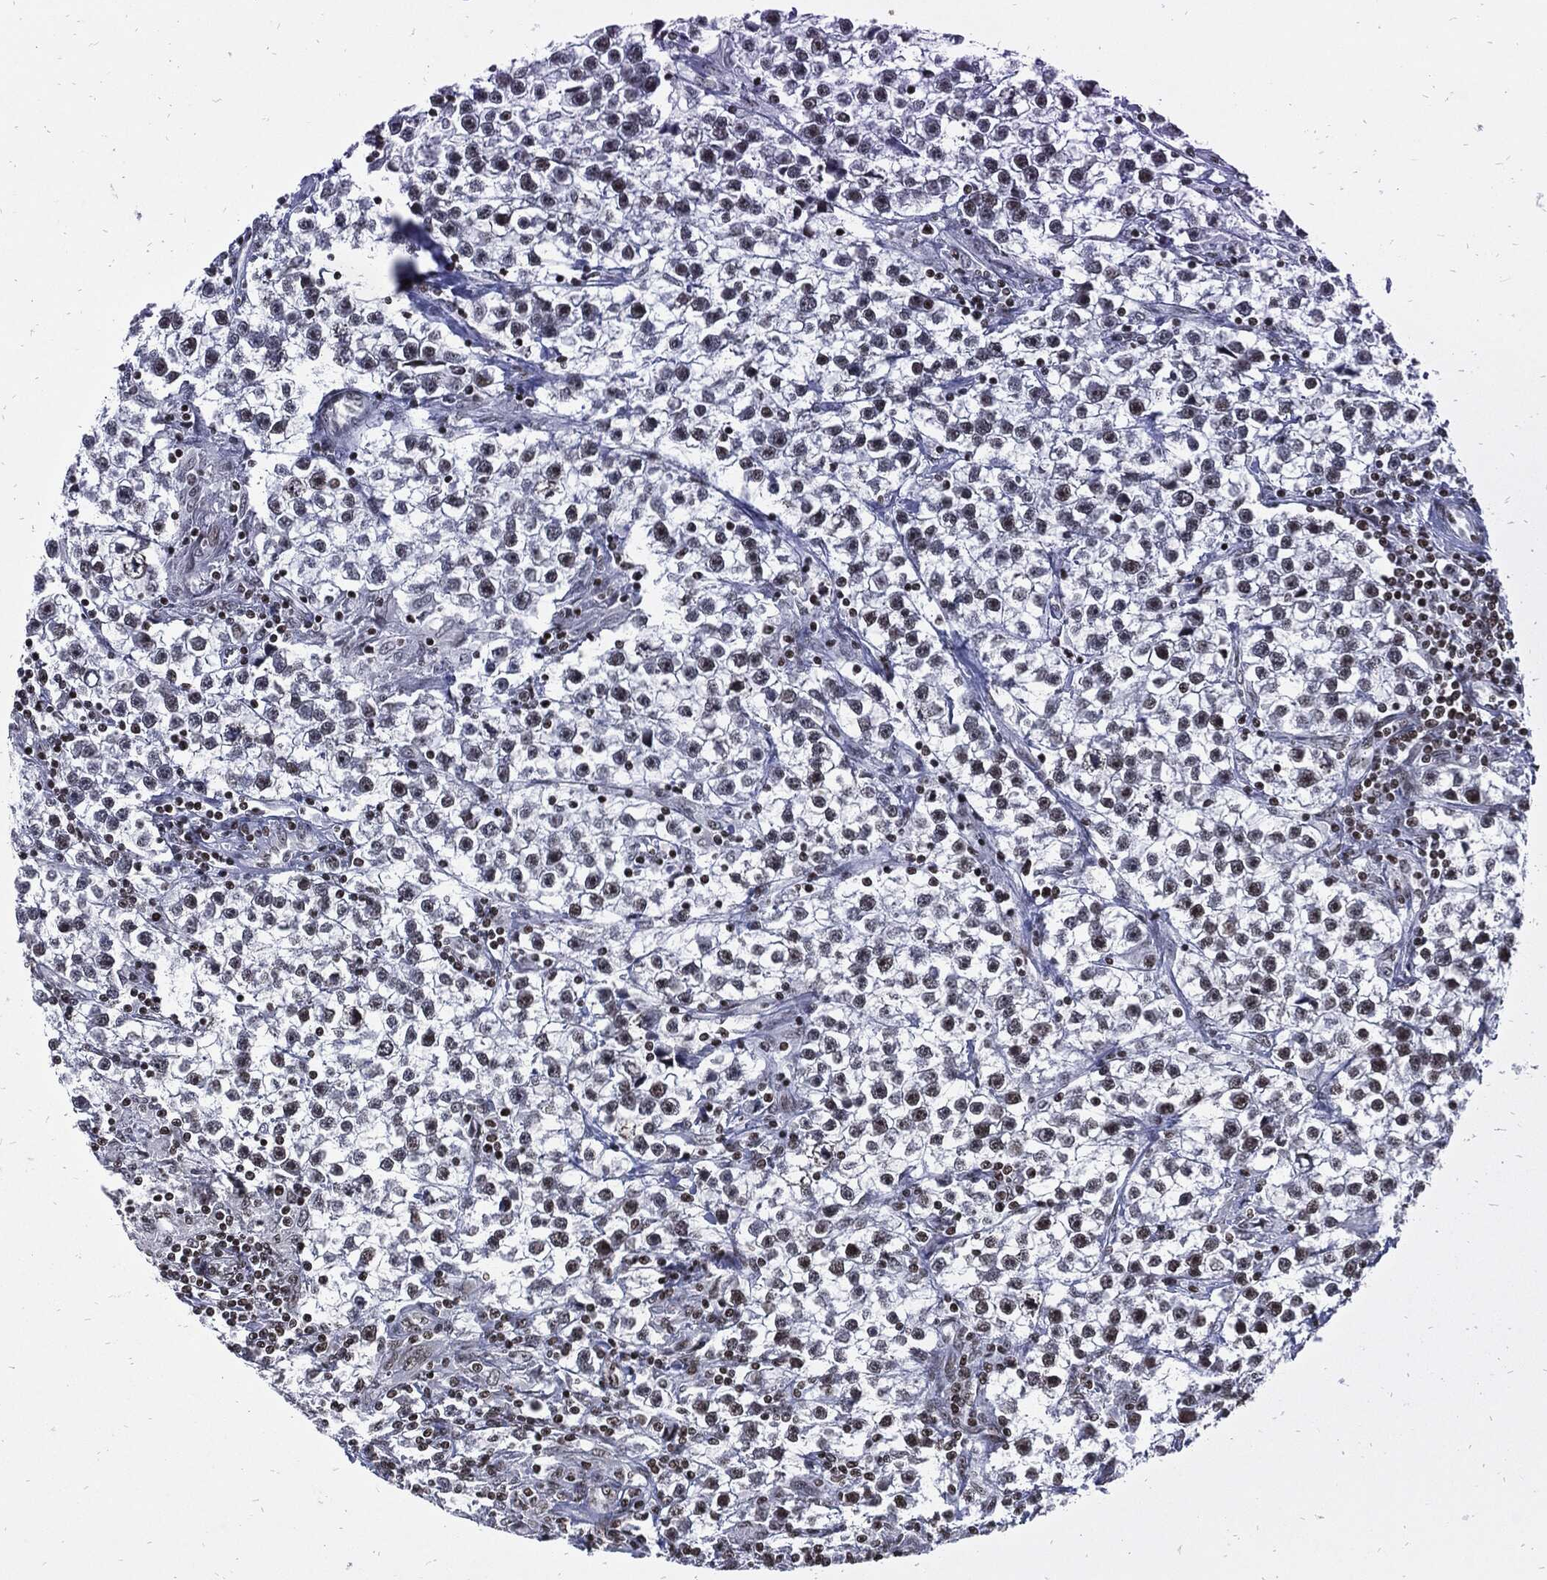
{"staining": {"intensity": "strong", "quantity": "25%-75%", "location": "nuclear"}, "tissue": "testis cancer", "cell_type": "Tumor cells", "image_type": "cancer", "snomed": [{"axis": "morphology", "description": "Seminoma, NOS"}, {"axis": "topography", "description": "Testis"}], "caption": "IHC micrograph of neoplastic tissue: human testis cancer stained using IHC reveals high levels of strong protein expression localized specifically in the nuclear of tumor cells, appearing as a nuclear brown color.", "gene": "TERF2", "patient": {"sex": "male", "age": 59}}